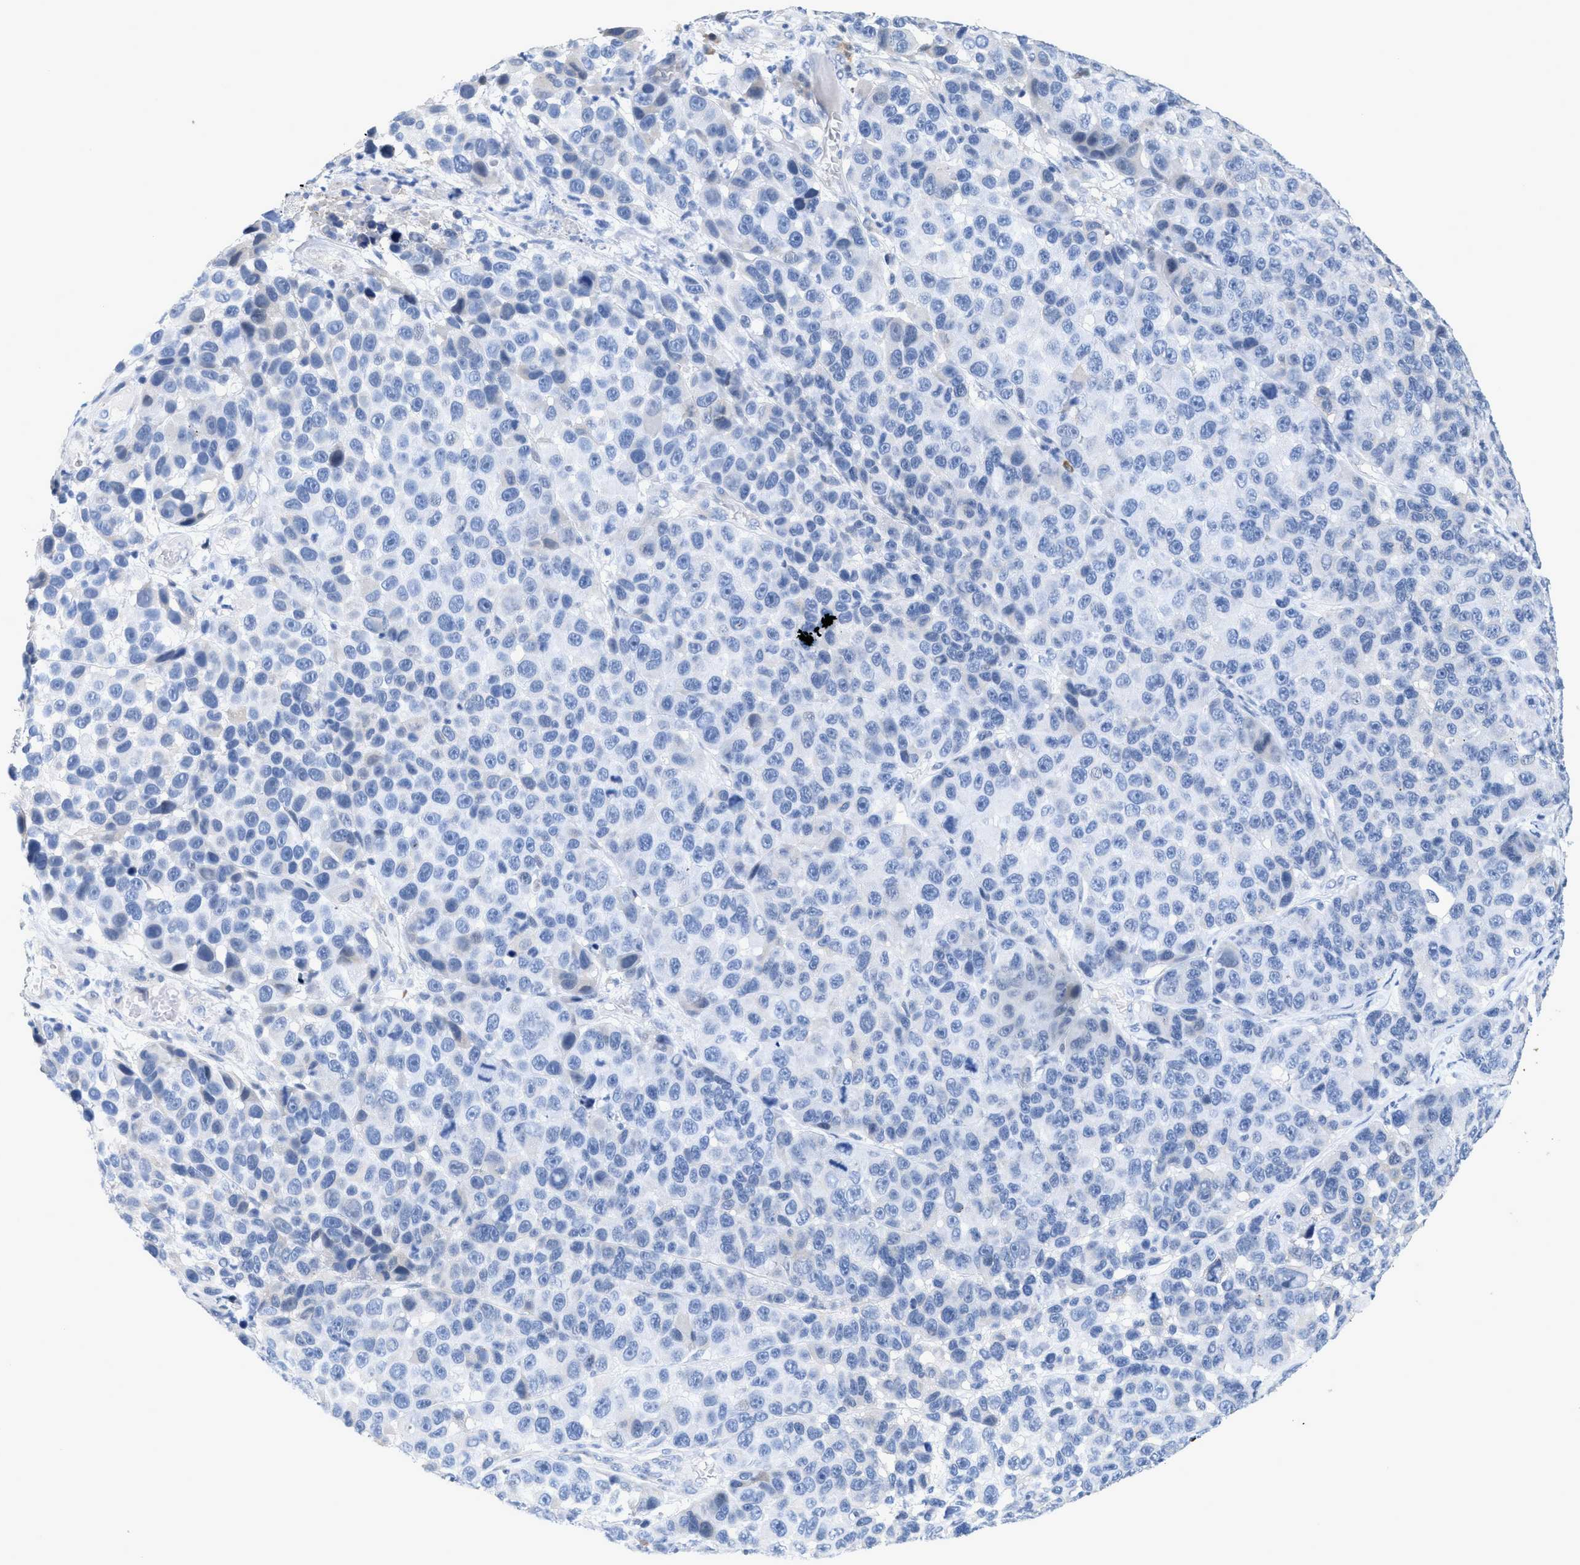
{"staining": {"intensity": "negative", "quantity": "none", "location": "none"}, "tissue": "melanoma", "cell_type": "Tumor cells", "image_type": "cancer", "snomed": [{"axis": "morphology", "description": "Malignant melanoma, NOS"}, {"axis": "topography", "description": "Skin"}], "caption": "Immunohistochemistry image of neoplastic tissue: human melanoma stained with DAB (3,3'-diaminobenzidine) reveals no significant protein staining in tumor cells.", "gene": "CRYM", "patient": {"sex": "male", "age": 53}}